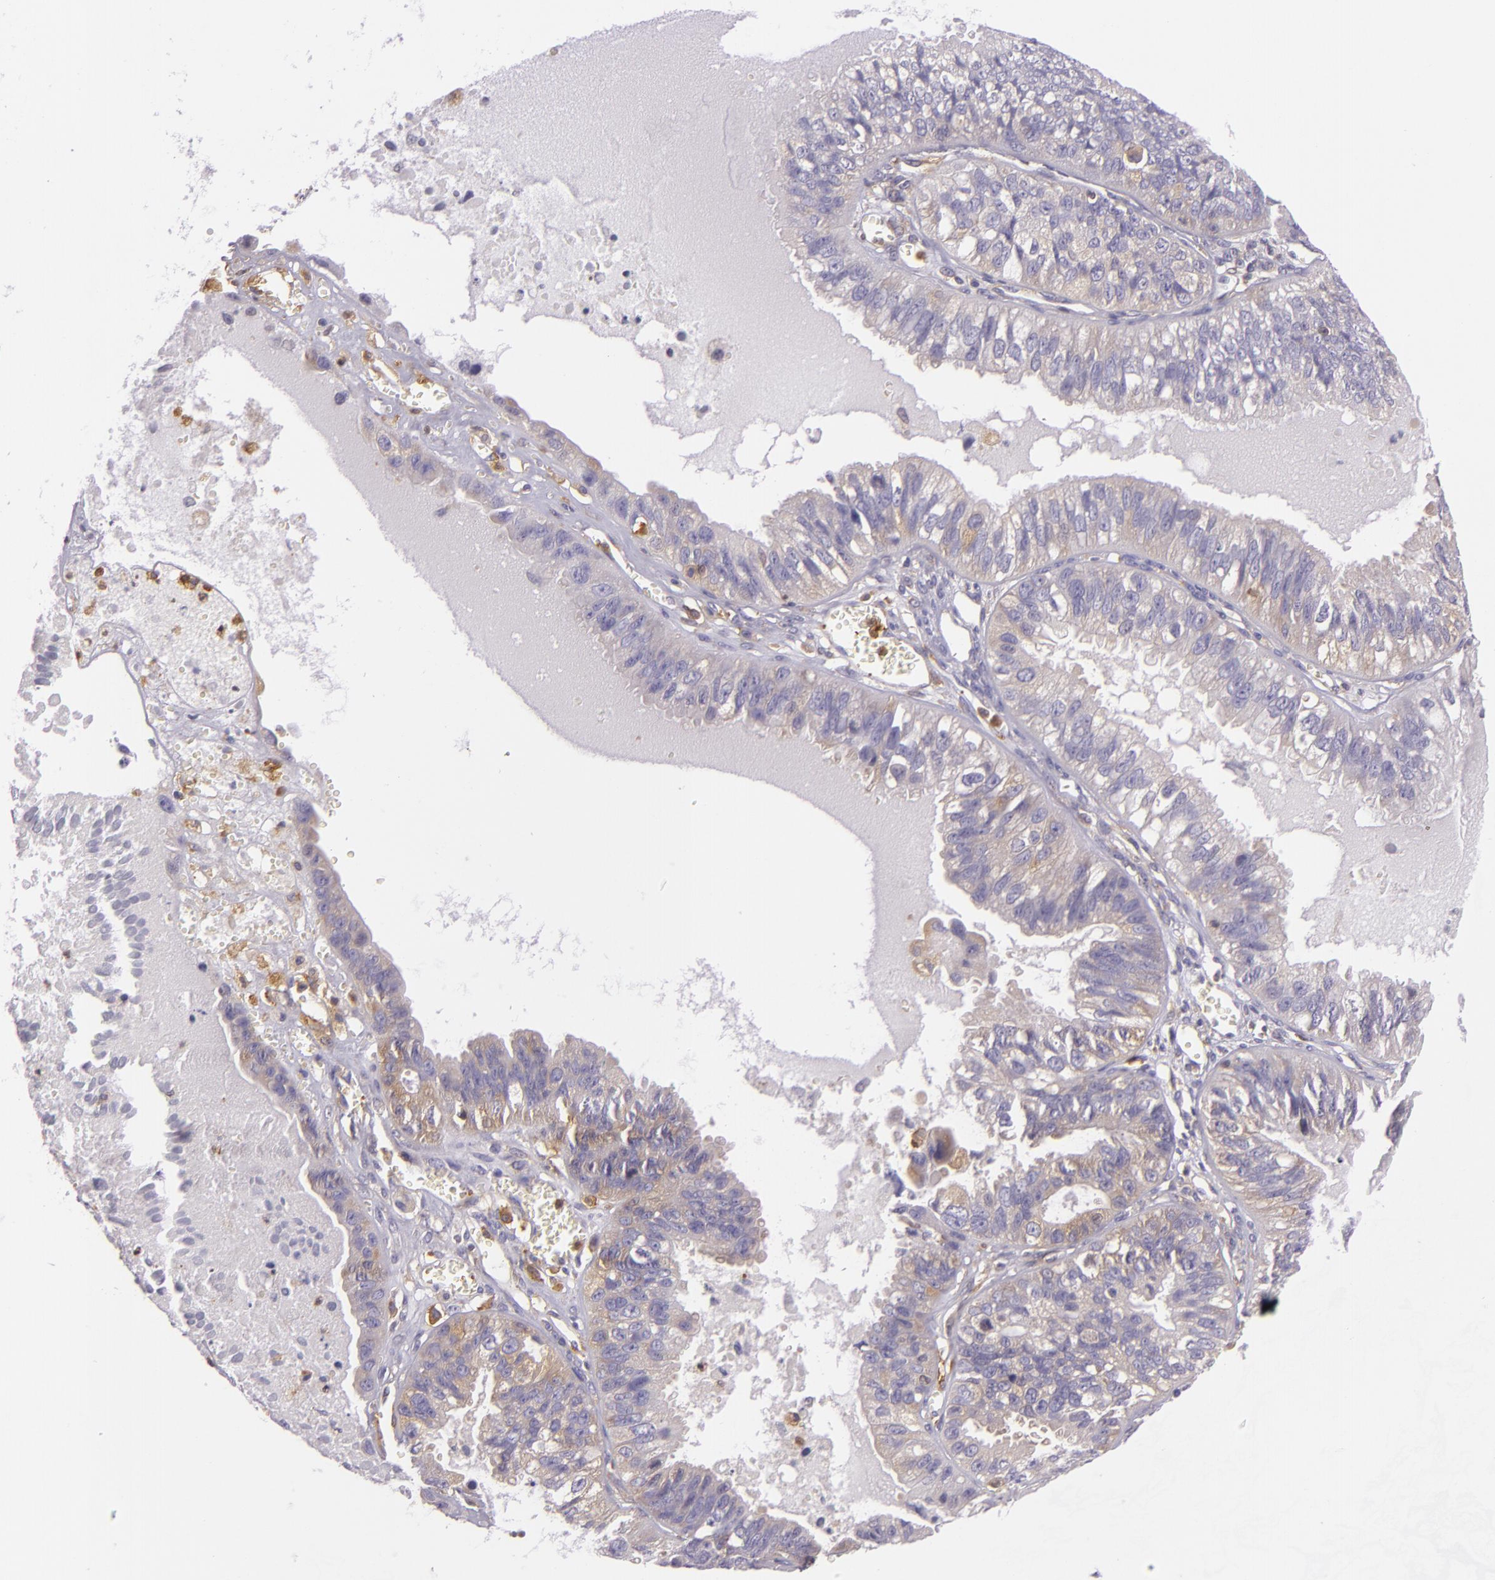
{"staining": {"intensity": "weak", "quantity": "<25%", "location": "cytoplasmic/membranous"}, "tissue": "ovarian cancer", "cell_type": "Tumor cells", "image_type": "cancer", "snomed": [{"axis": "morphology", "description": "Carcinoma, endometroid"}, {"axis": "topography", "description": "Ovary"}], "caption": "High power microscopy image of an immunohistochemistry photomicrograph of ovarian cancer, revealing no significant expression in tumor cells.", "gene": "TLN1", "patient": {"sex": "female", "age": 85}}